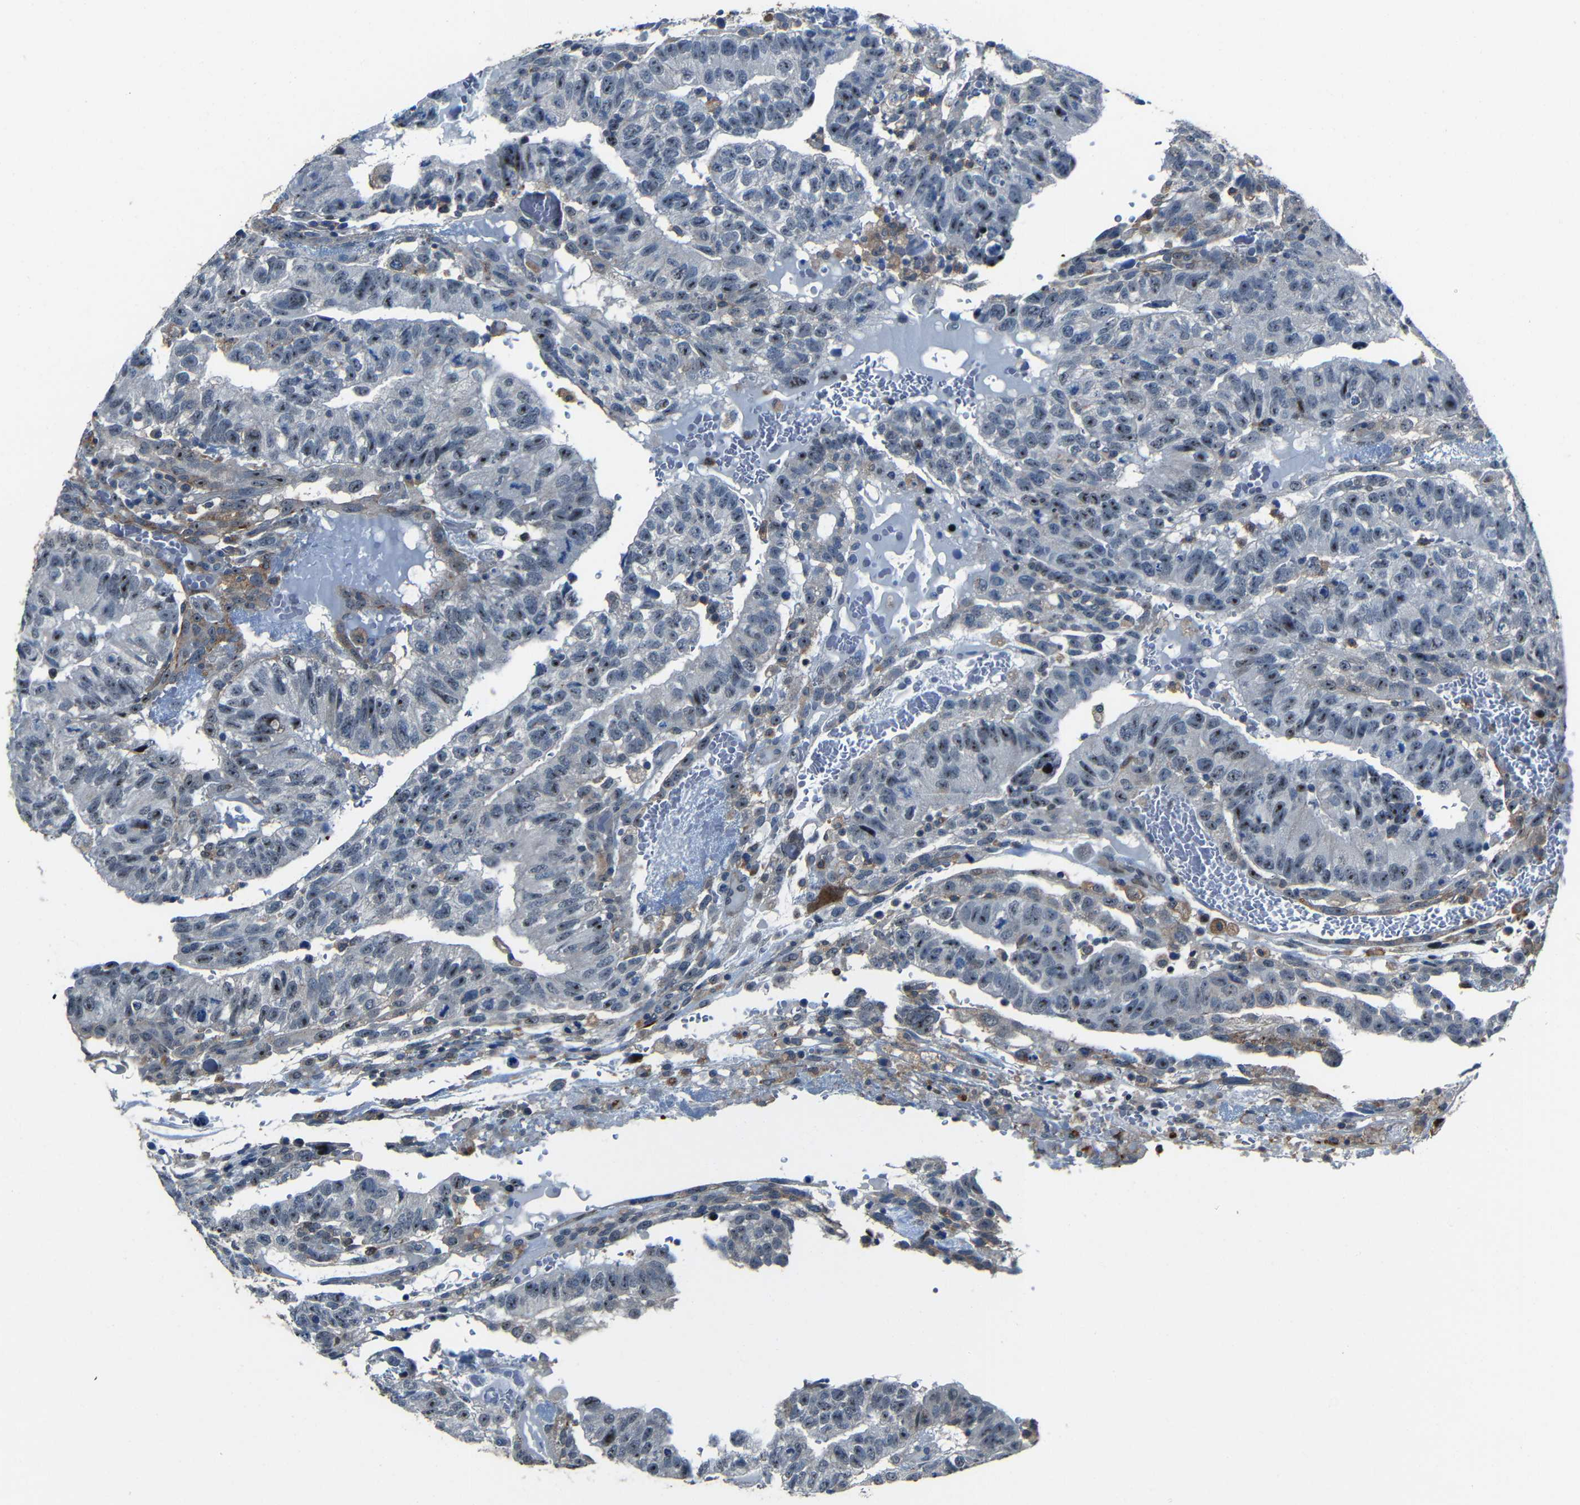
{"staining": {"intensity": "strong", "quantity": "25%-75%", "location": "nuclear"}, "tissue": "testis cancer", "cell_type": "Tumor cells", "image_type": "cancer", "snomed": [{"axis": "morphology", "description": "Seminoma, NOS"}, {"axis": "morphology", "description": "Carcinoma, Embryonal, NOS"}, {"axis": "topography", "description": "Testis"}], "caption": "Immunohistochemistry histopathology image of human testis cancer stained for a protein (brown), which reveals high levels of strong nuclear staining in about 25%-75% of tumor cells.", "gene": "DNAJC5", "patient": {"sex": "male", "age": 52}}